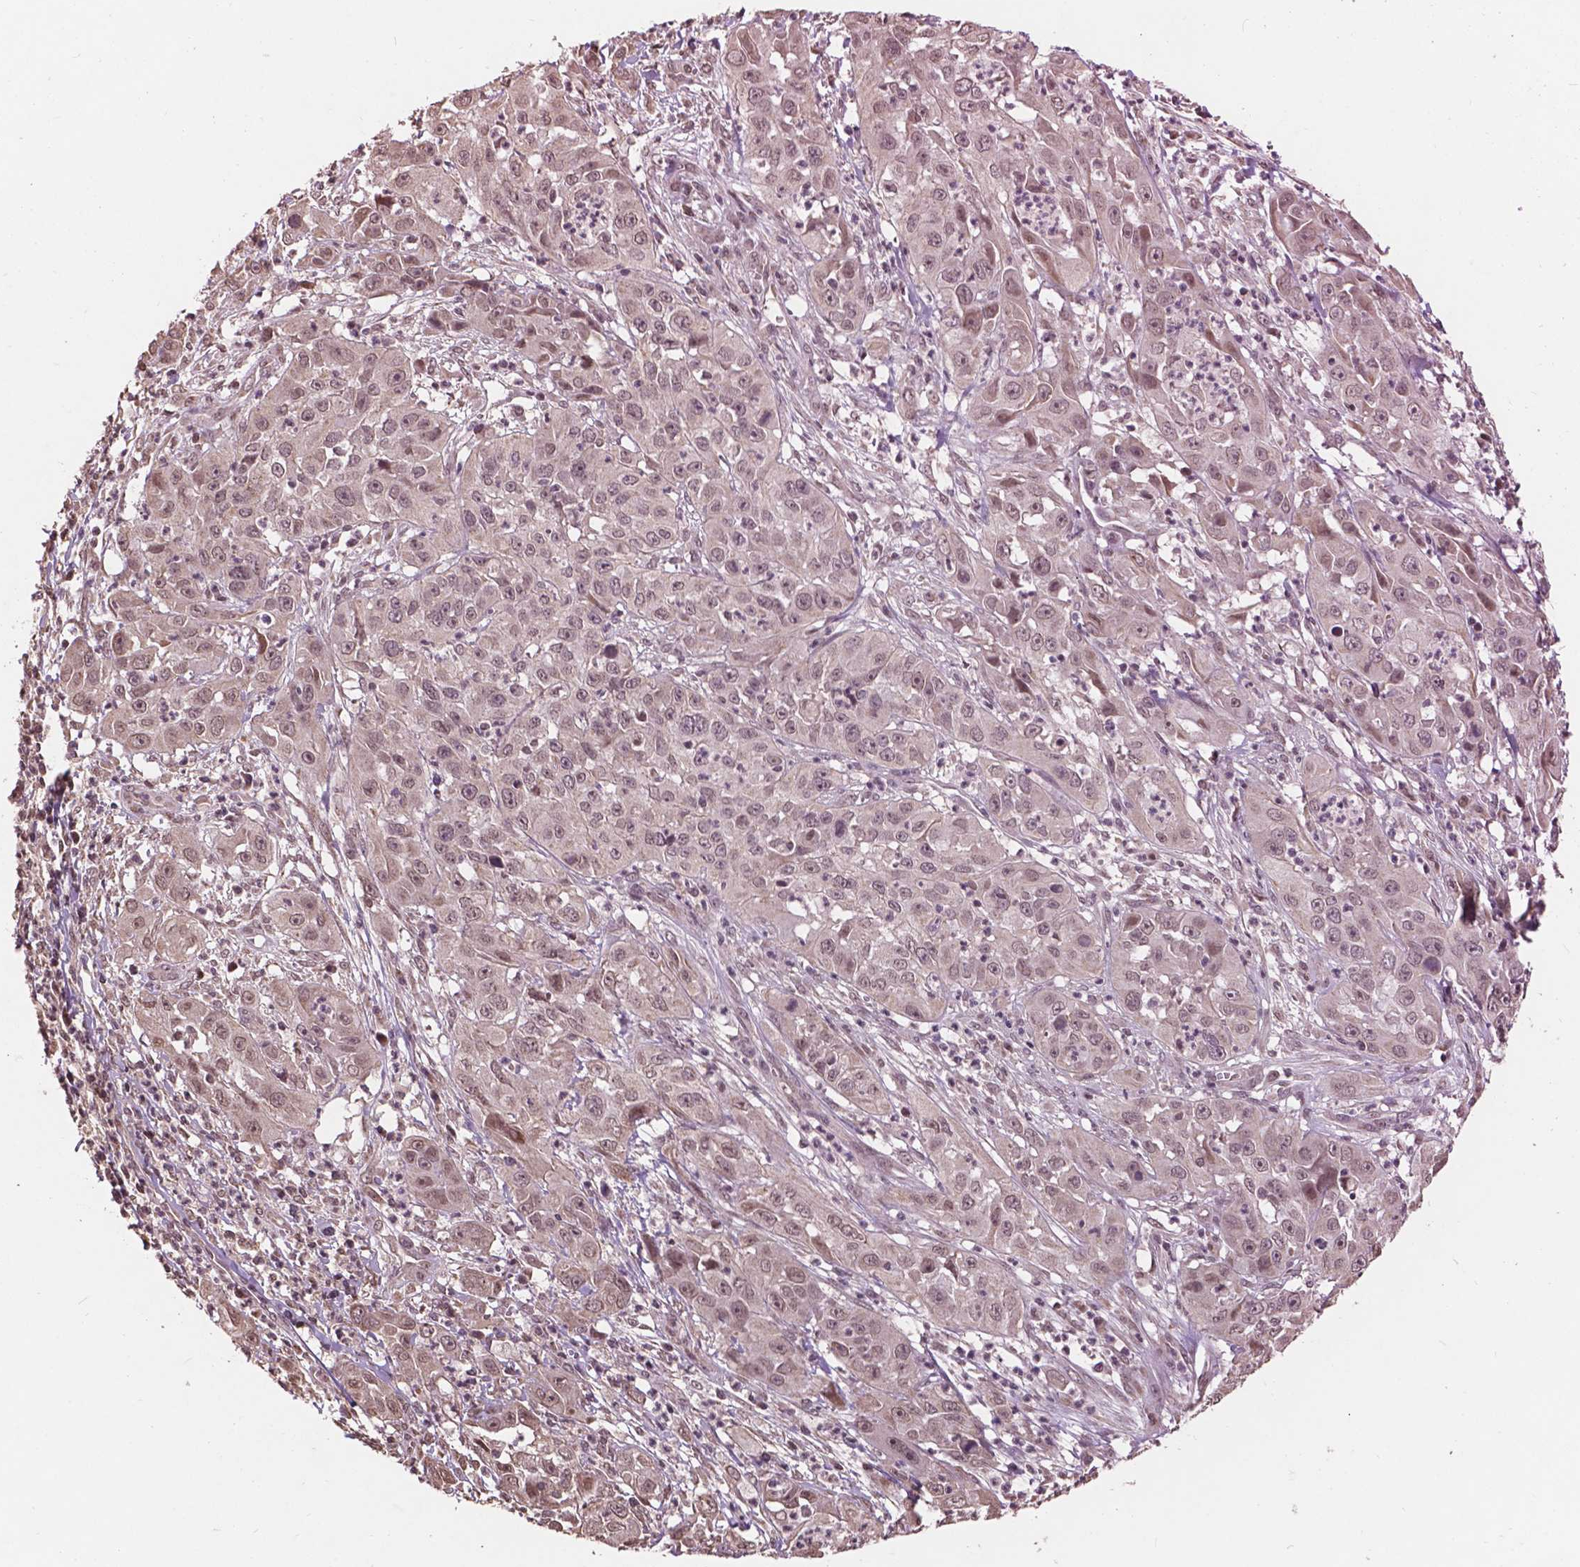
{"staining": {"intensity": "weak", "quantity": "25%-75%", "location": "nuclear"}, "tissue": "cervical cancer", "cell_type": "Tumor cells", "image_type": "cancer", "snomed": [{"axis": "morphology", "description": "Squamous cell carcinoma, NOS"}, {"axis": "topography", "description": "Cervix"}], "caption": "This is an image of immunohistochemistry (IHC) staining of cervical squamous cell carcinoma, which shows weak staining in the nuclear of tumor cells.", "gene": "GLRA2", "patient": {"sex": "female", "age": 32}}